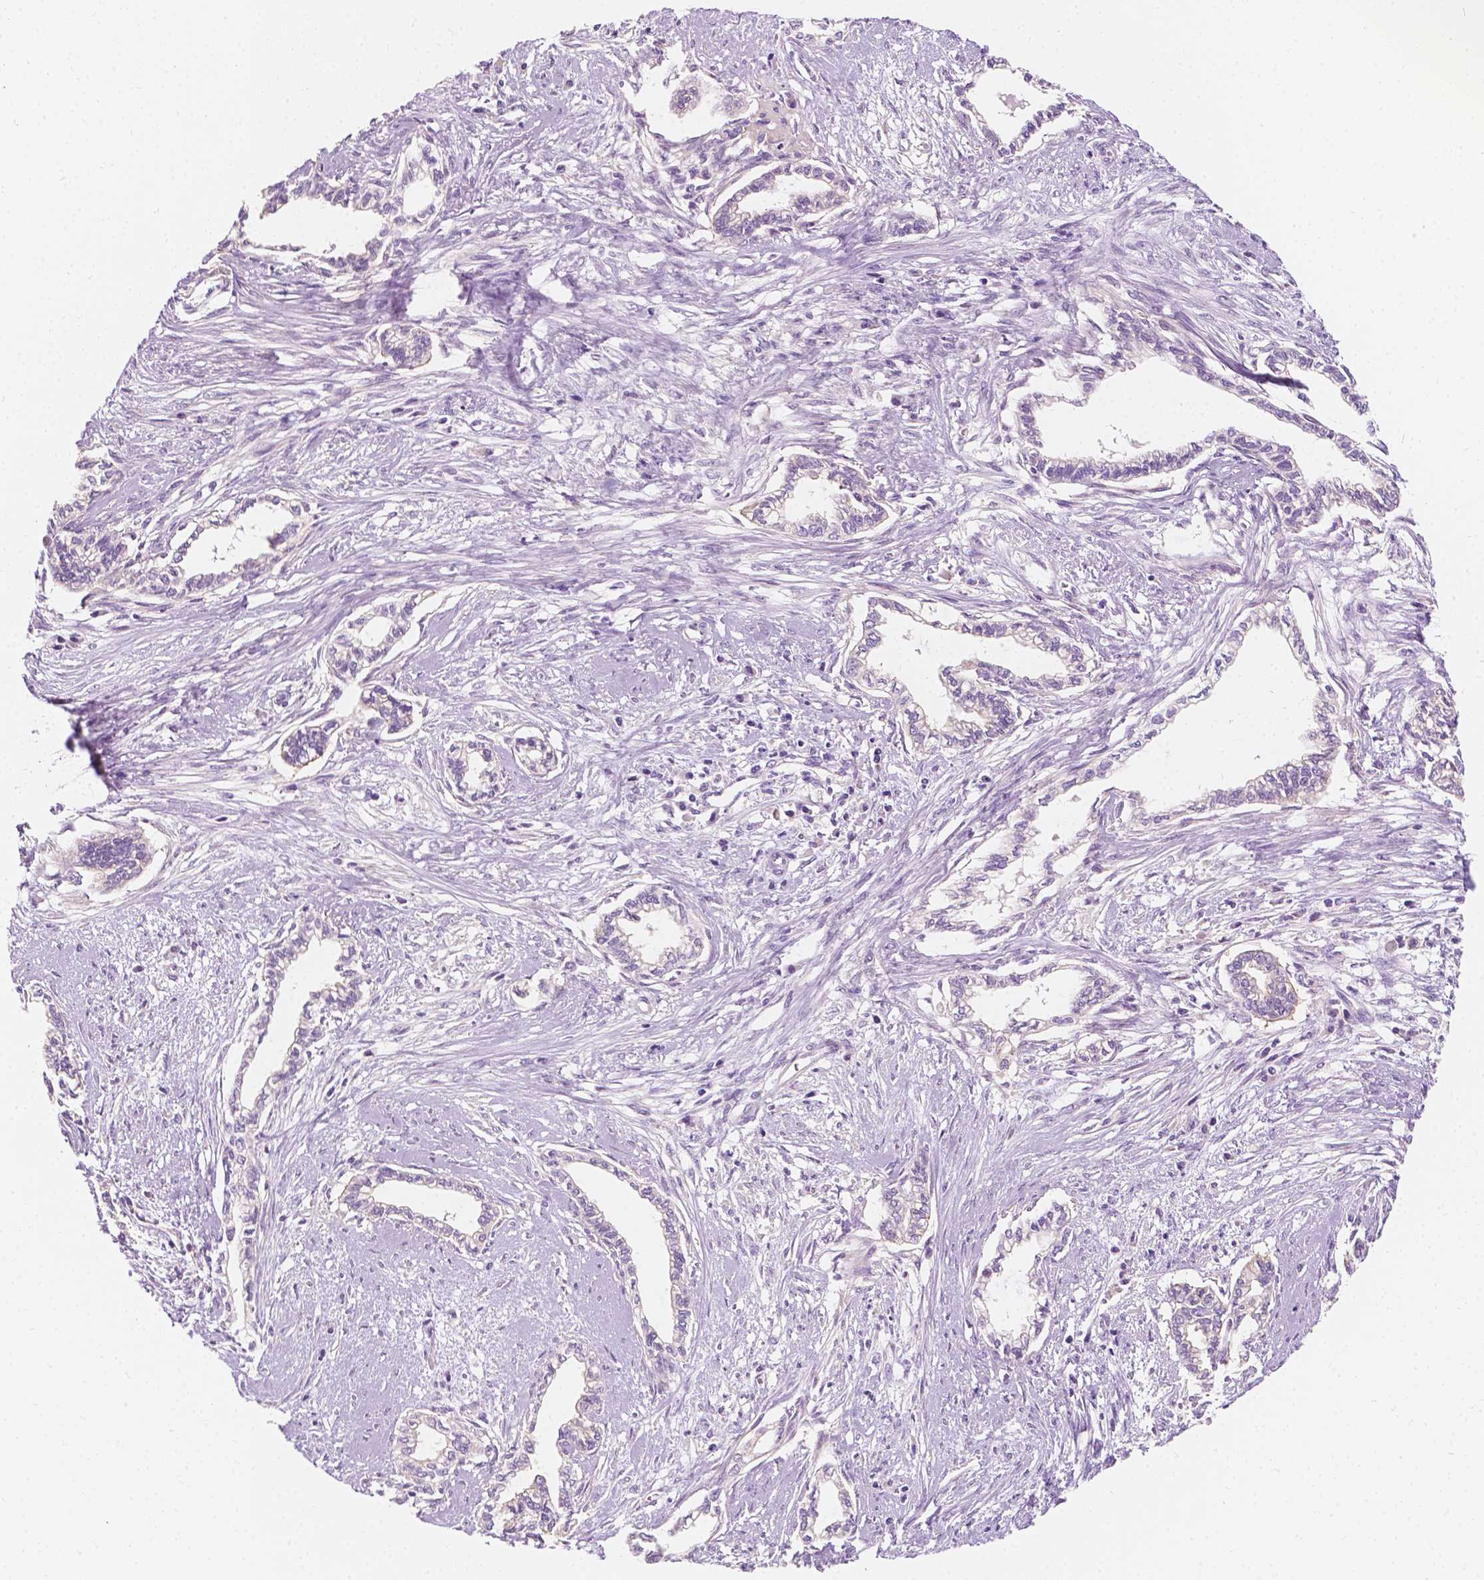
{"staining": {"intensity": "negative", "quantity": "none", "location": "none"}, "tissue": "cervical cancer", "cell_type": "Tumor cells", "image_type": "cancer", "snomed": [{"axis": "morphology", "description": "Adenocarcinoma, NOS"}, {"axis": "topography", "description": "Cervix"}], "caption": "Cervical cancer stained for a protein using IHC displays no positivity tumor cells.", "gene": "SIRT2", "patient": {"sex": "female", "age": 62}}